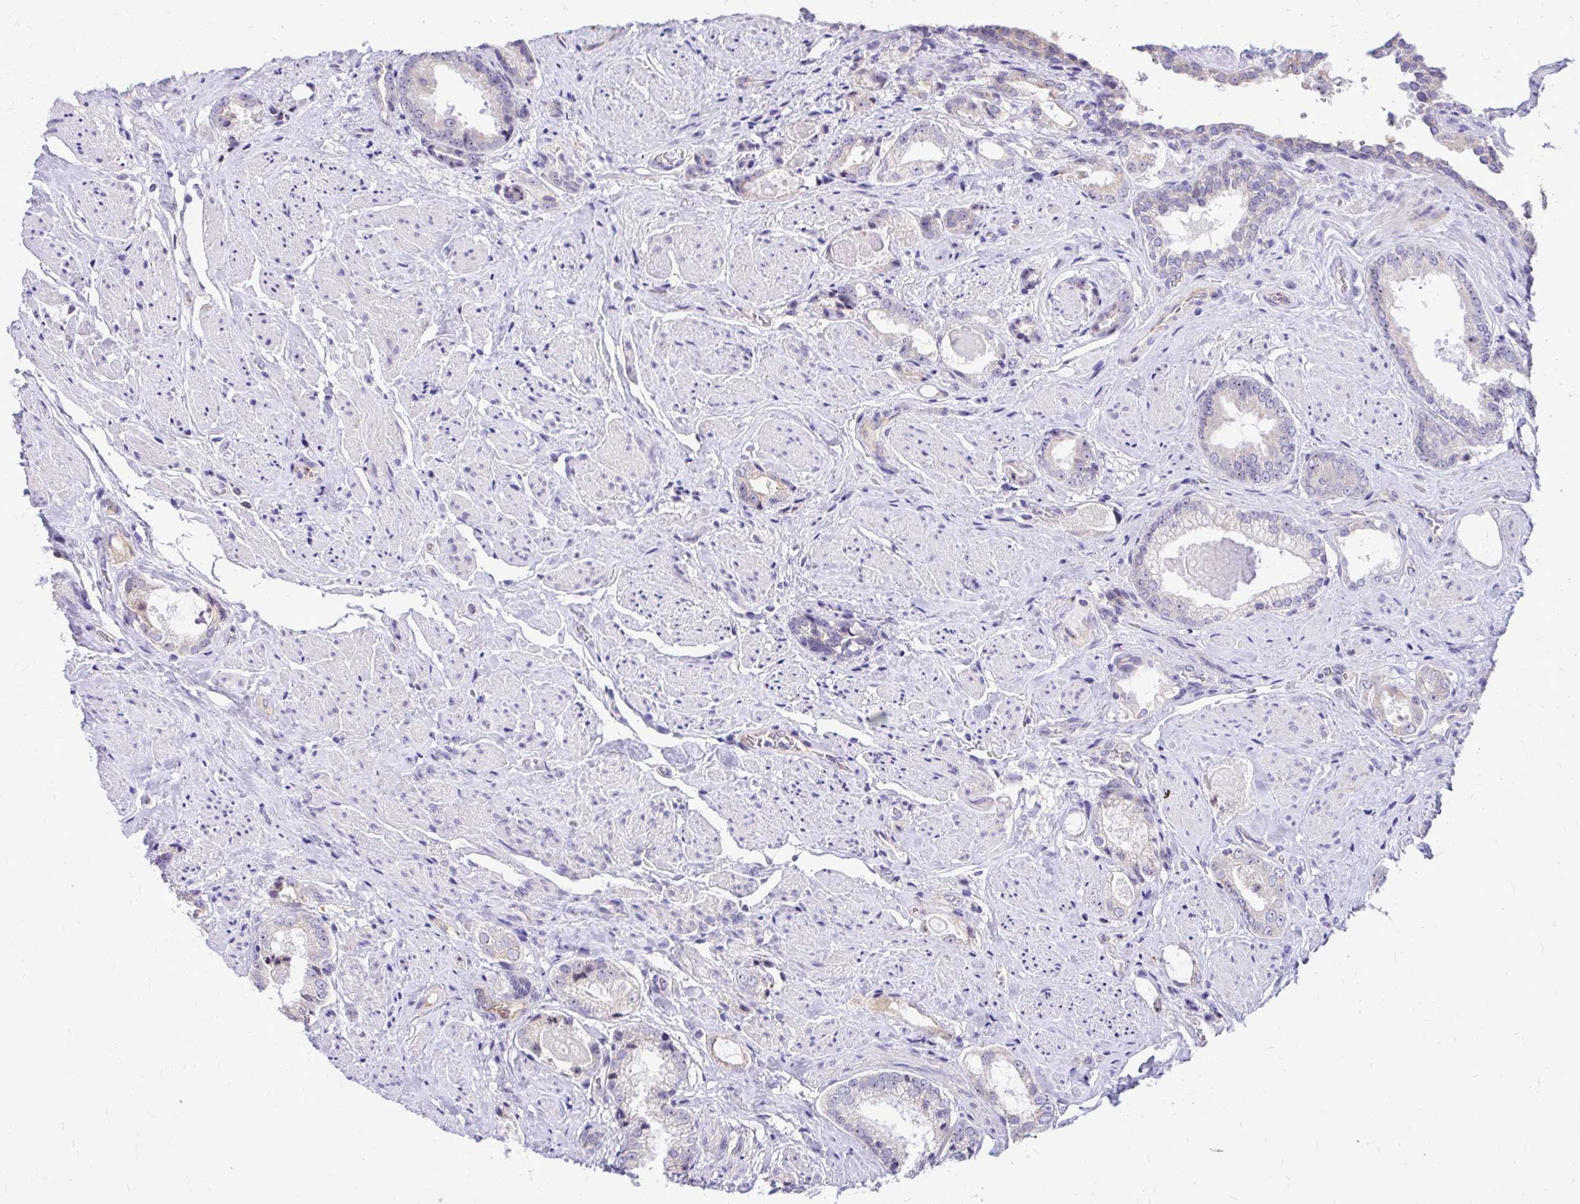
{"staining": {"intensity": "negative", "quantity": "none", "location": "none"}, "tissue": "prostate cancer", "cell_type": "Tumor cells", "image_type": "cancer", "snomed": [{"axis": "morphology", "description": "Adenocarcinoma, High grade"}, {"axis": "topography", "description": "Prostate"}], "caption": "An immunohistochemistry histopathology image of prostate cancer (high-grade adenocarcinoma) is shown. There is no staining in tumor cells of prostate cancer (high-grade adenocarcinoma).", "gene": "NIFK", "patient": {"sex": "male", "age": 65}}